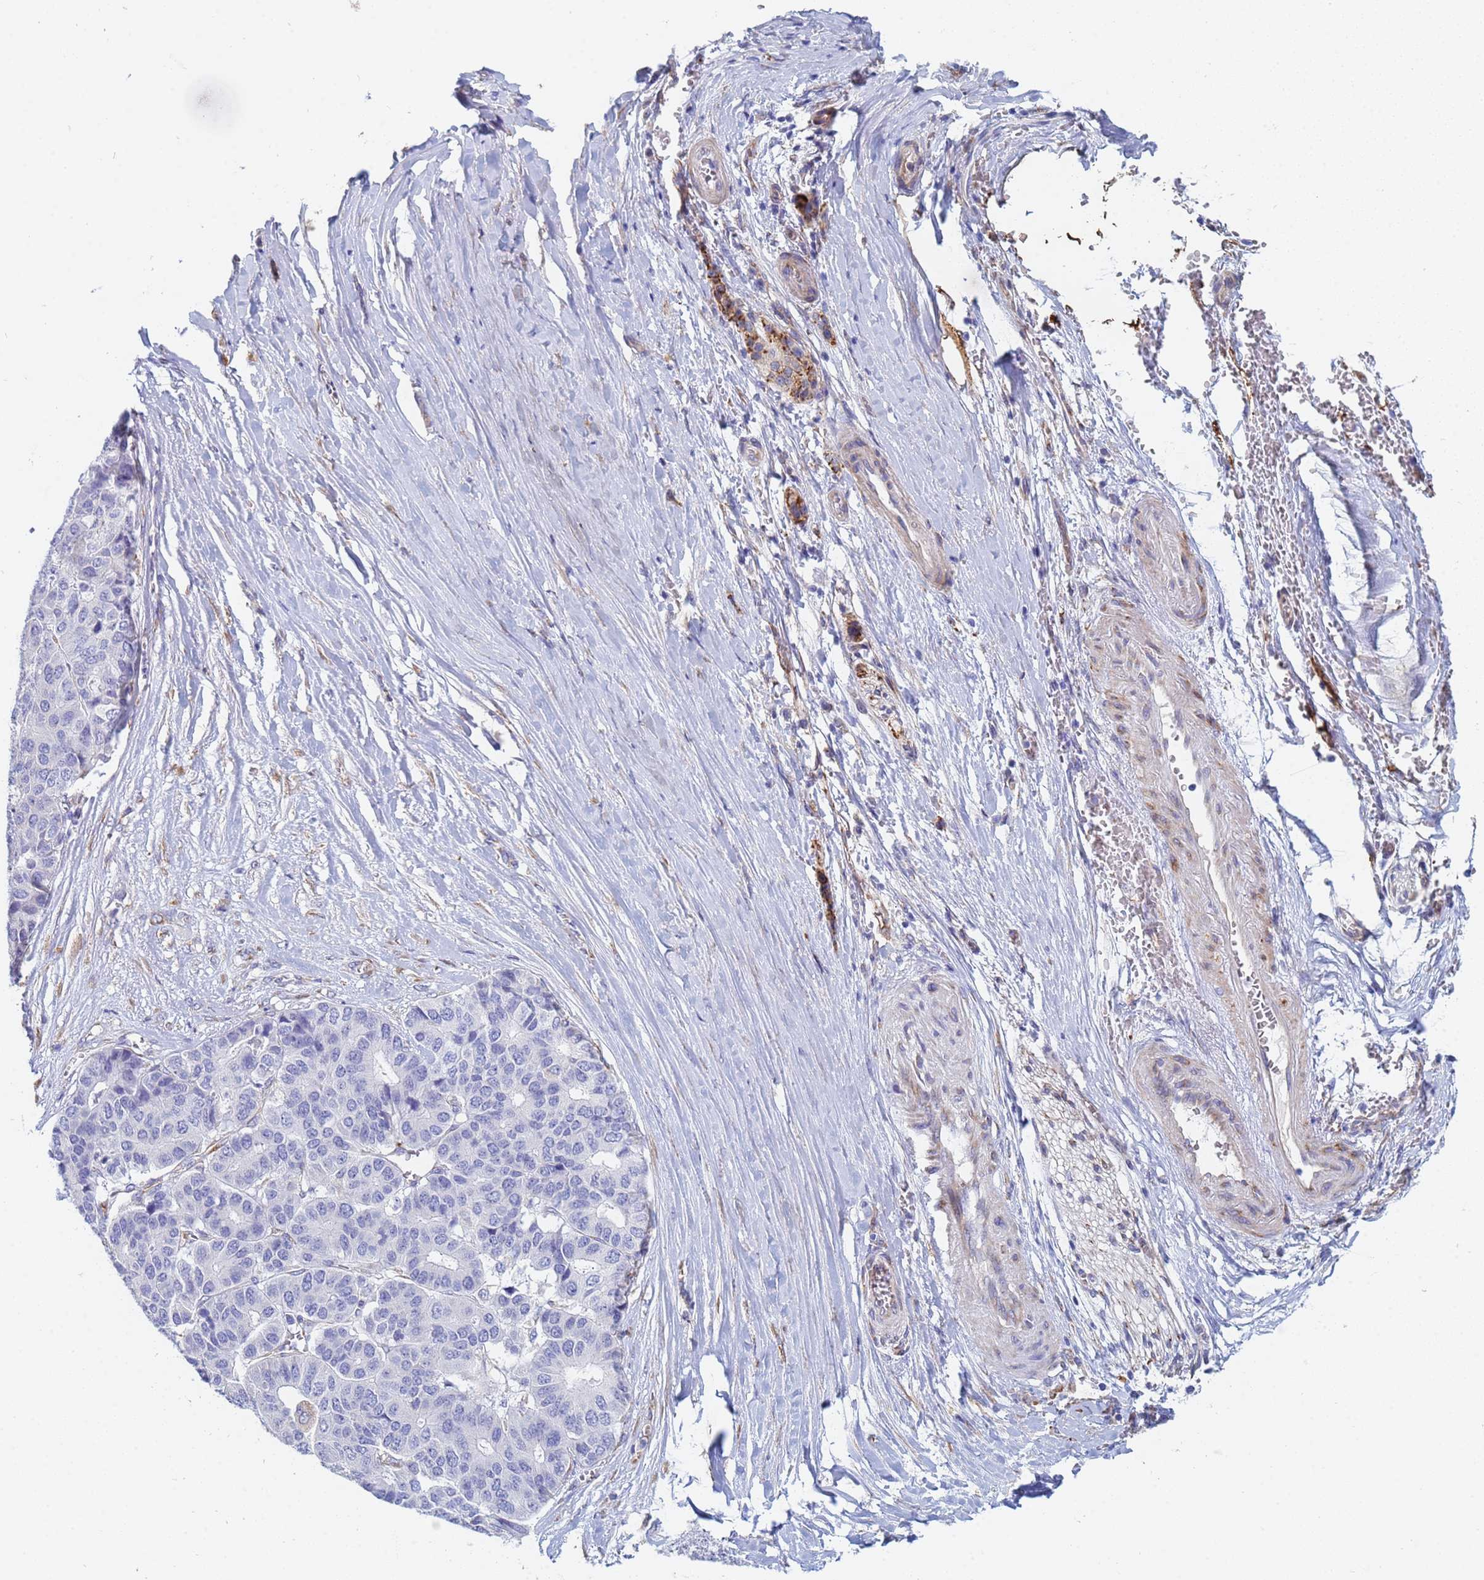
{"staining": {"intensity": "negative", "quantity": "none", "location": "none"}, "tissue": "pancreatic cancer", "cell_type": "Tumor cells", "image_type": "cancer", "snomed": [{"axis": "morphology", "description": "Adenocarcinoma, NOS"}, {"axis": "topography", "description": "Pancreas"}], "caption": "The histopathology image shows no staining of tumor cells in pancreatic cancer (adenocarcinoma). Brightfield microscopy of immunohistochemistry (IHC) stained with DAB (brown) and hematoxylin (blue), captured at high magnification.", "gene": "GDAP2", "patient": {"sex": "male", "age": 50}}